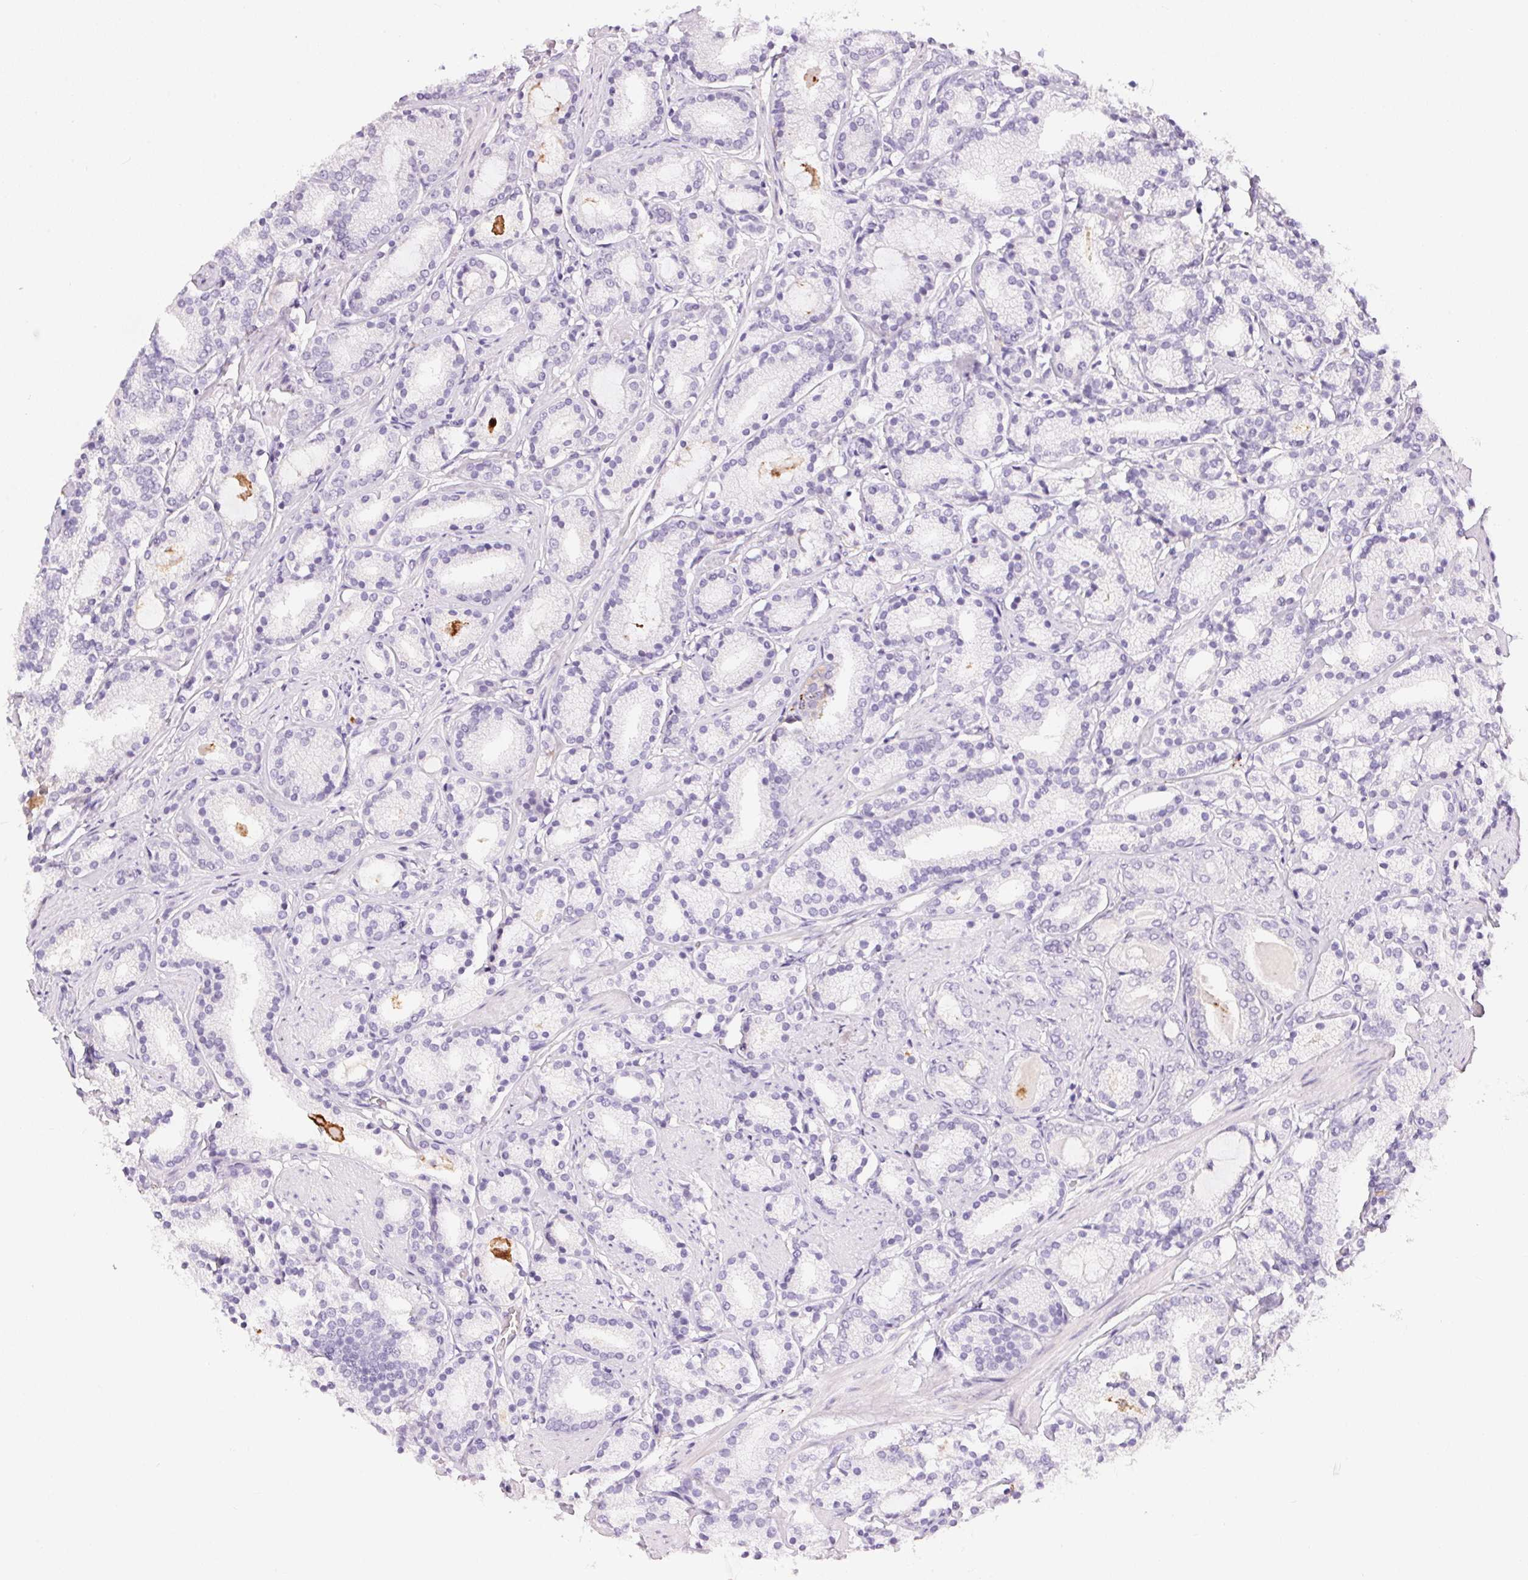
{"staining": {"intensity": "negative", "quantity": "none", "location": "none"}, "tissue": "prostate cancer", "cell_type": "Tumor cells", "image_type": "cancer", "snomed": [{"axis": "morphology", "description": "Adenocarcinoma, High grade"}, {"axis": "topography", "description": "Prostate"}], "caption": "The immunohistochemistry (IHC) photomicrograph has no significant positivity in tumor cells of prostate cancer tissue.", "gene": "PNLIPRP3", "patient": {"sex": "male", "age": 63}}